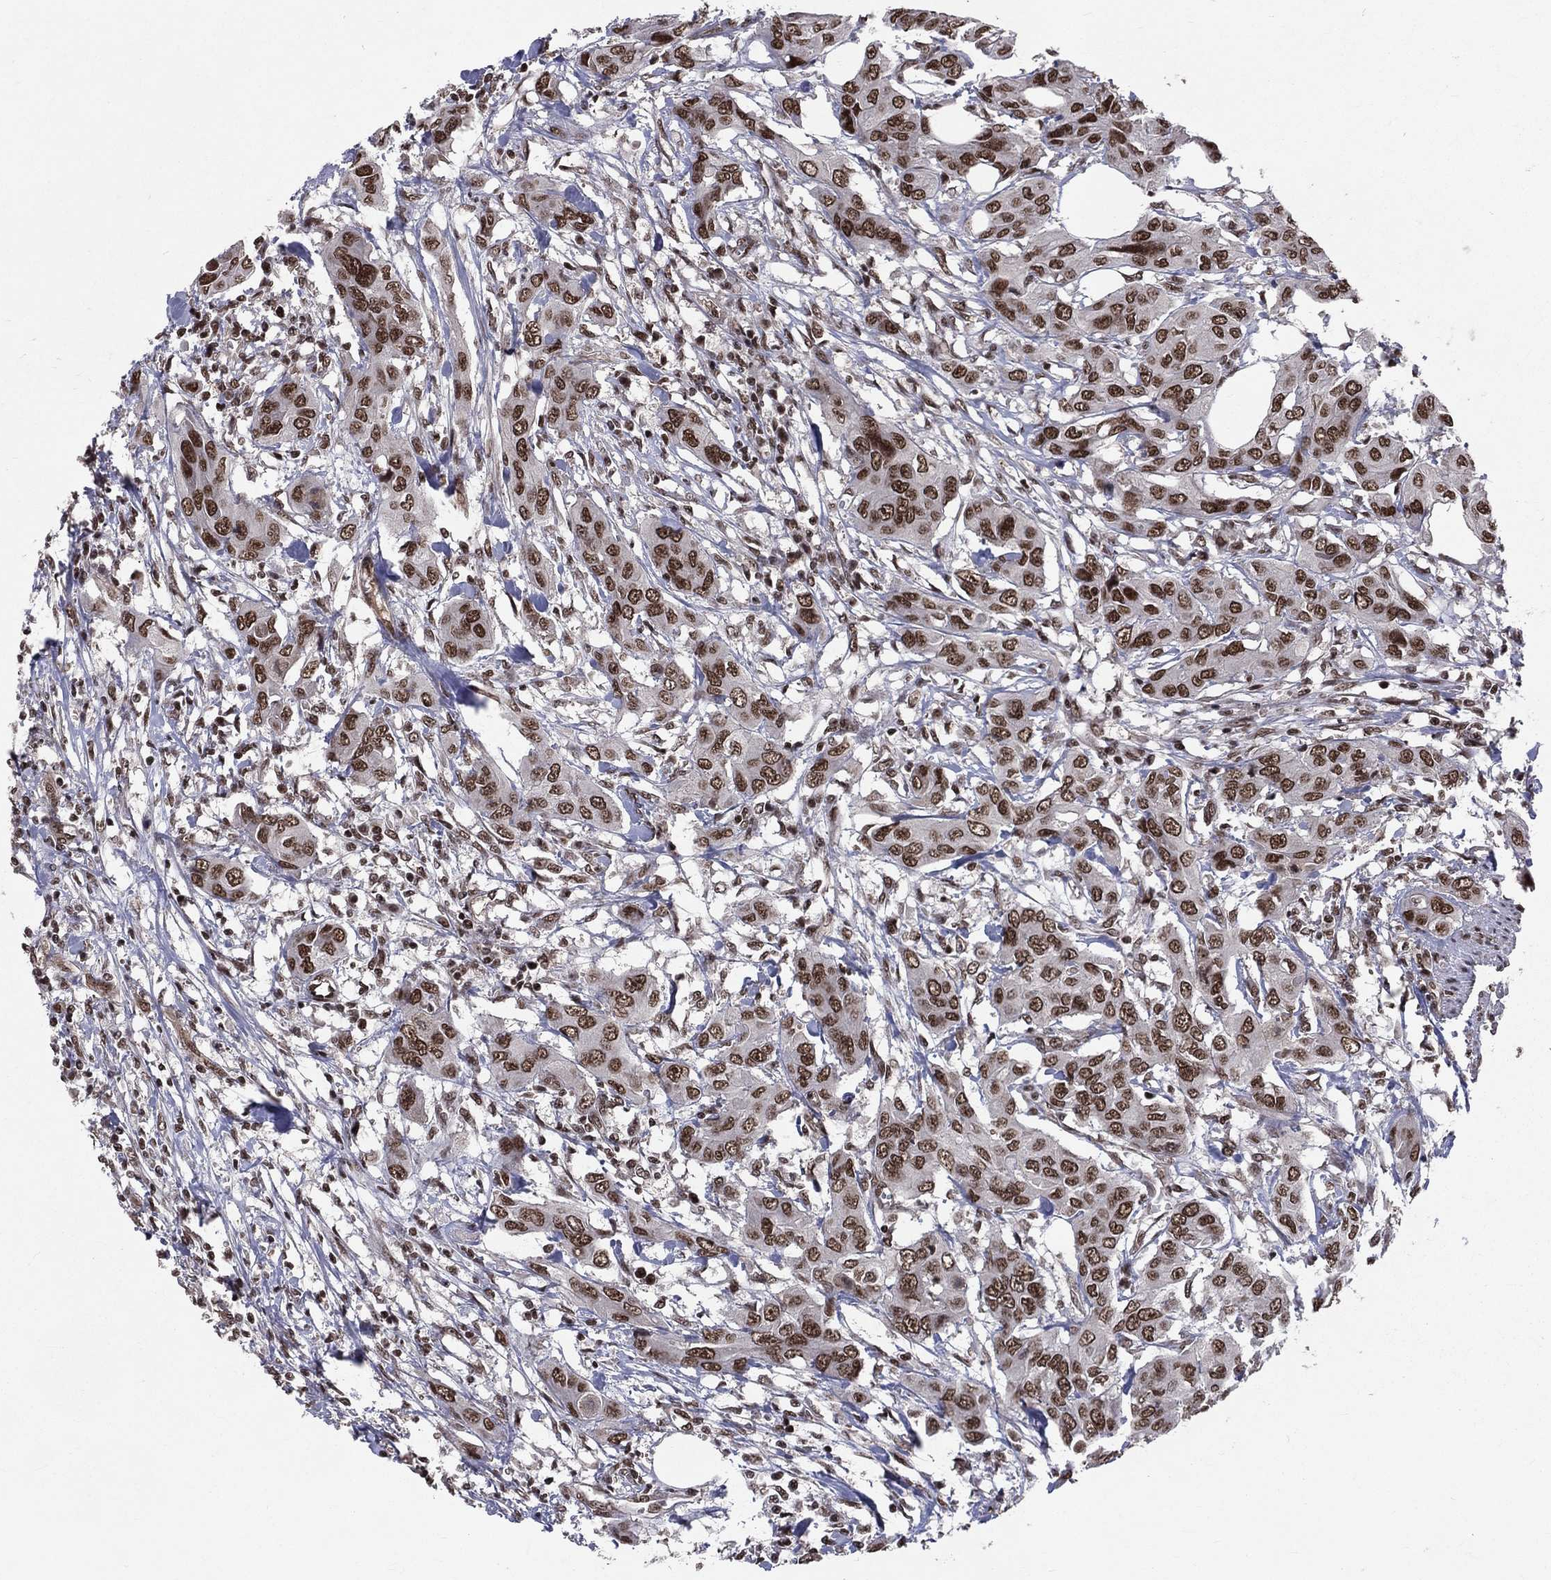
{"staining": {"intensity": "strong", "quantity": "25%-75%", "location": "nuclear"}, "tissue": "urothelial cancer", "cell_type": "Tumor cells", "image_type": "cancer", "snomed": [{"axis": "morphology", "description": "Urothelial carcinoma, NOS"}, {"axis": "morphology", "description": "Urothelial carcinoma, High grade"}, {"axis": "topography", "description": "Urinary bladder"}], "caption": "The image exhibits immunohistochemical staining of urothelial cancer. There is strong nuclear positivity is seen in about 25%-75% of tumor cells.", "gene": "SMC3", "patient": {"sex": "male", "age": 63}}